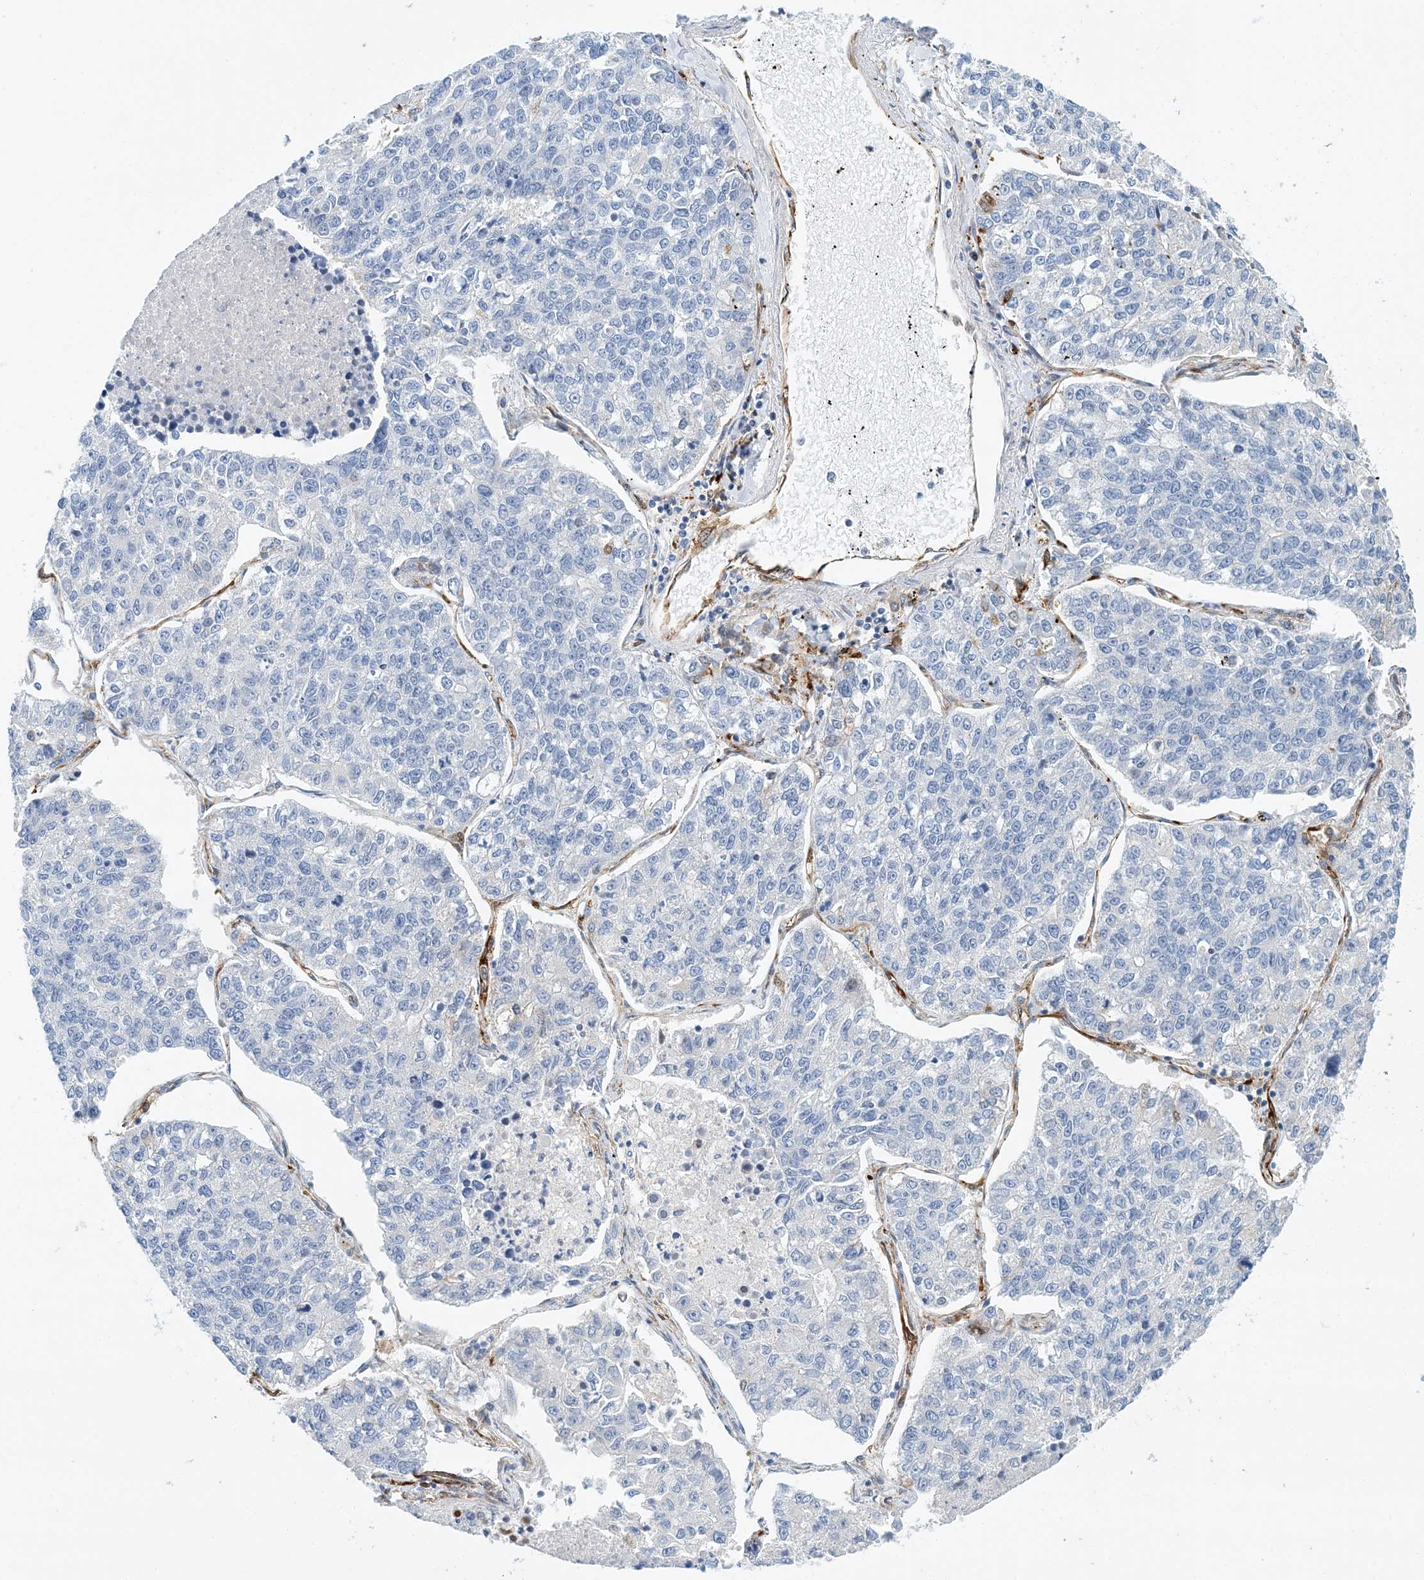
{"staining": {"intensity": "negative", "quantity": "none", "location": "none"}, "tissue": "lung cancer", "cell_type": "Tumor cells", "image_type": "cancer", "snomed": [{"axis": "morphology", "description": "Adenocarcinoma, NOS"}, {"axis": "topography", "description": "Lung"}], "caption": "Tumor cells show no significant positivity in adenocarcinoma (lung).", "gene": "PCDHA2", "patient": {"sex": "male", "age": 49}}